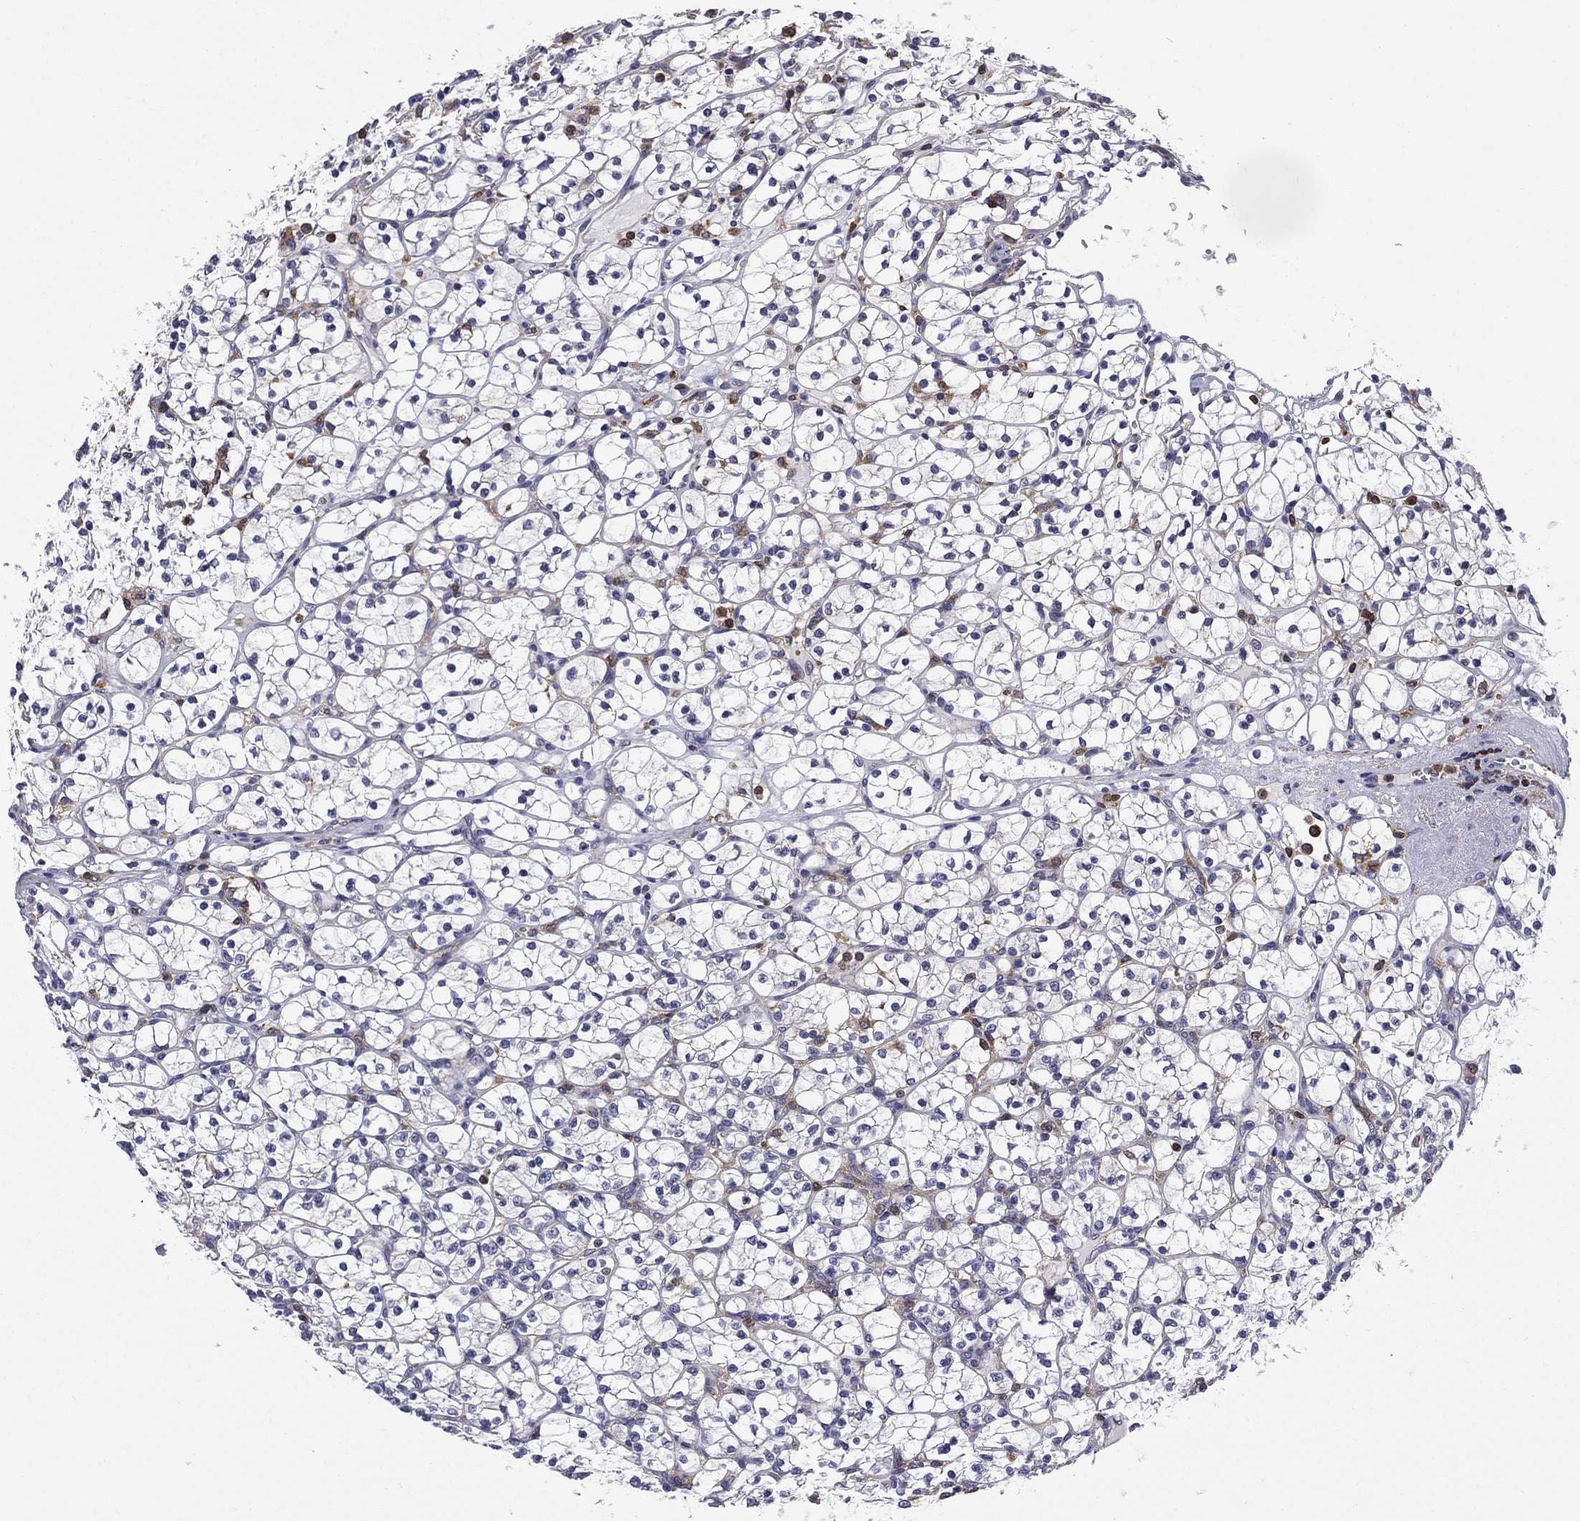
{"staining": {"intensity": "moderate", "quantity": "<25%", "location": "cytoplasmic/membranous"}, "tissue": "renal cancer", "cell_type": "Tumor cells", "image_type": "cancer", "snomed": [{"axis": "morphology", "description": "Adenocarcinoma, NOS"}, {"axis": "topography", "description": "Kidney"}], "caption": "Approximately <25% of tumor cells in adenocarcinoma (renal) demonstrate moderate cytoplasmic/membranous protein expression as visualized by brown immunohistochemical staining.", "gene": "ARHGAP45", "patient": {"sex": "female", "age": 89}}